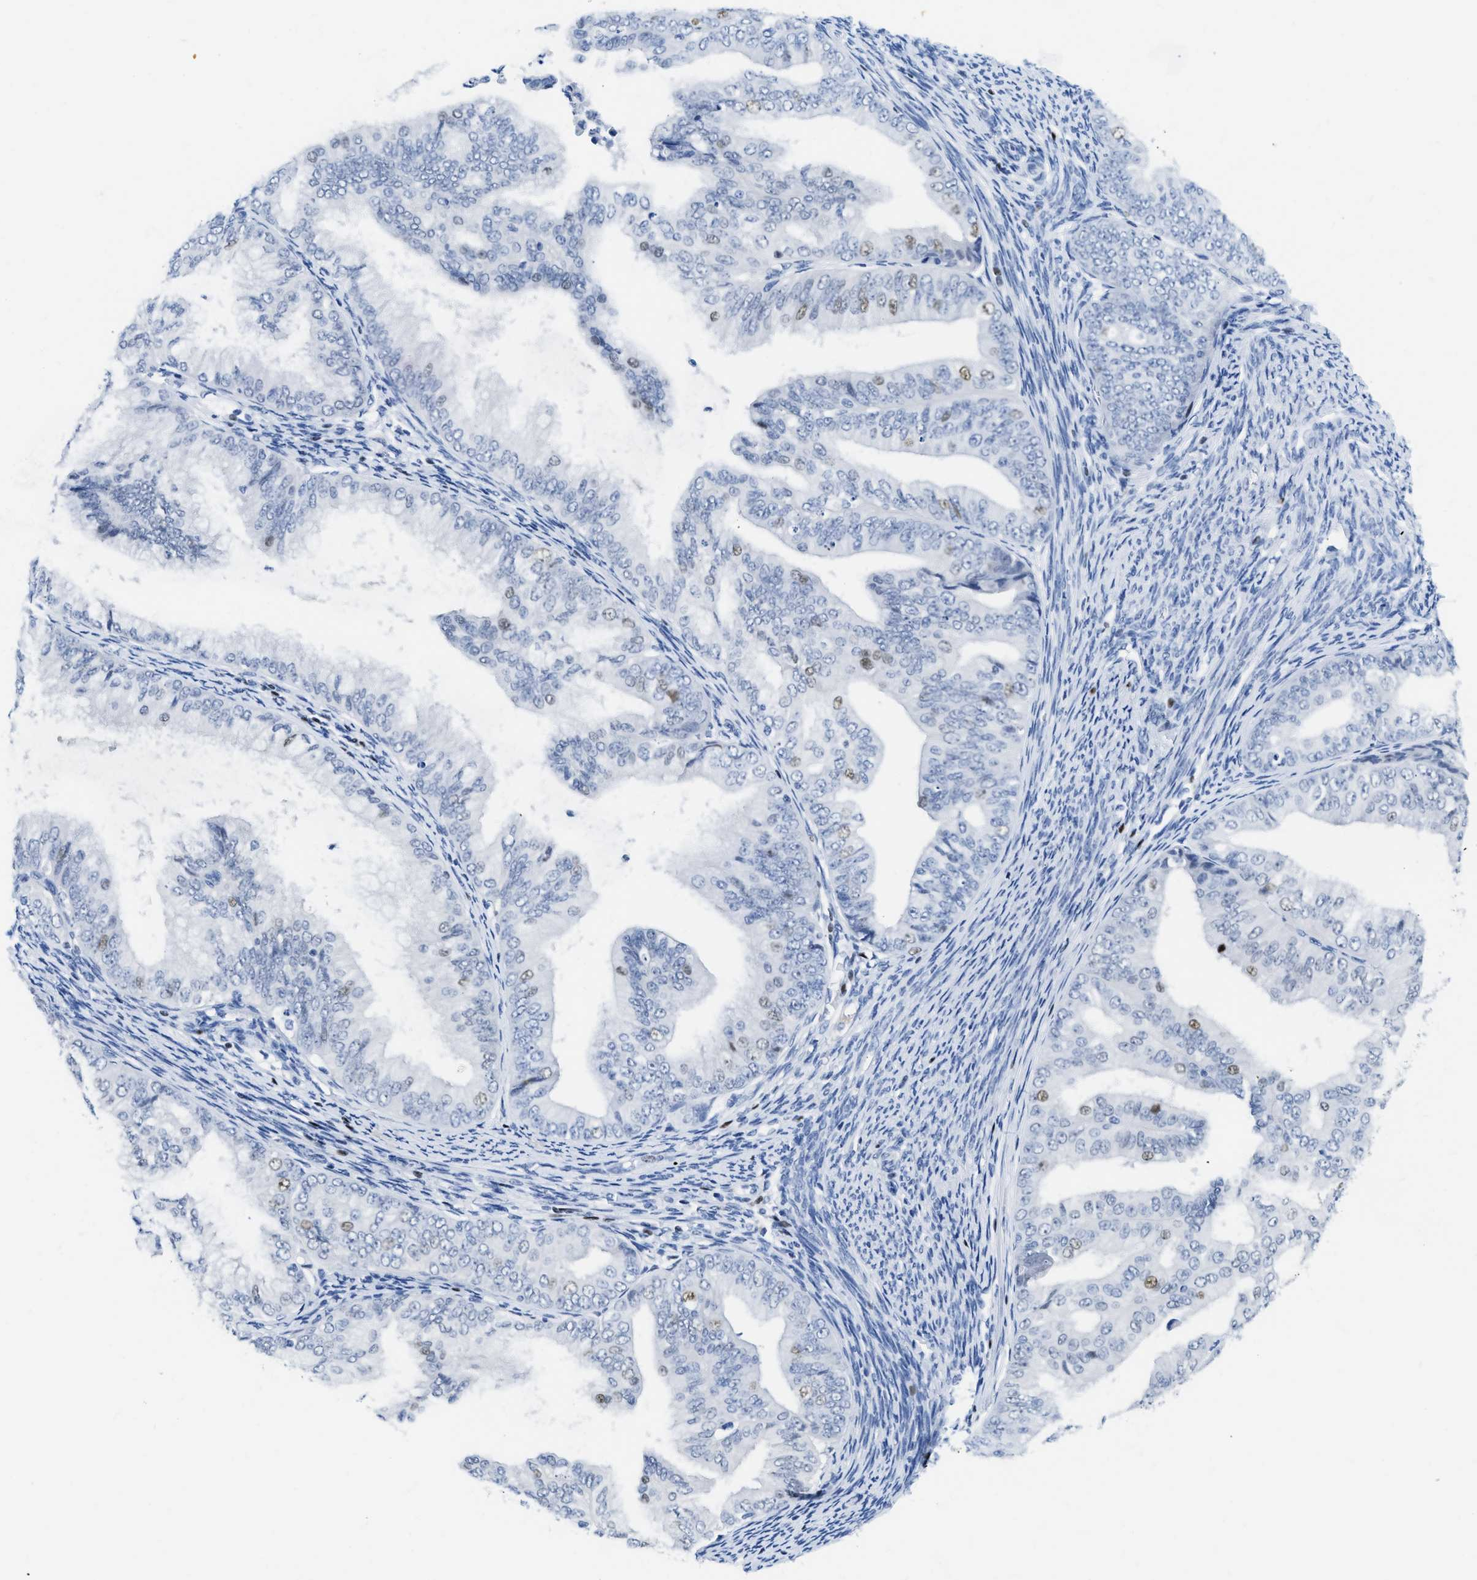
{"staining": {"intensity": "moderate", "quantity": "<25%", "location": "nuclear"}, "tissue": "endometrial cancer", "cell_type": "Tumor cells", "image_type": "cancer", "snomed": [{"axis": "morphology", "description": "Adenocarcinoma, NOS"}, {"axis": "topography", "description": "Endometrium"}], "caption": "Human endometrial cancer stained for a protein (brown) shows moderate nuclear positive expression in approximately <25% of tumor cells.", "gene": "TCF7", "patient": {"sex": "female", "age": 63}}